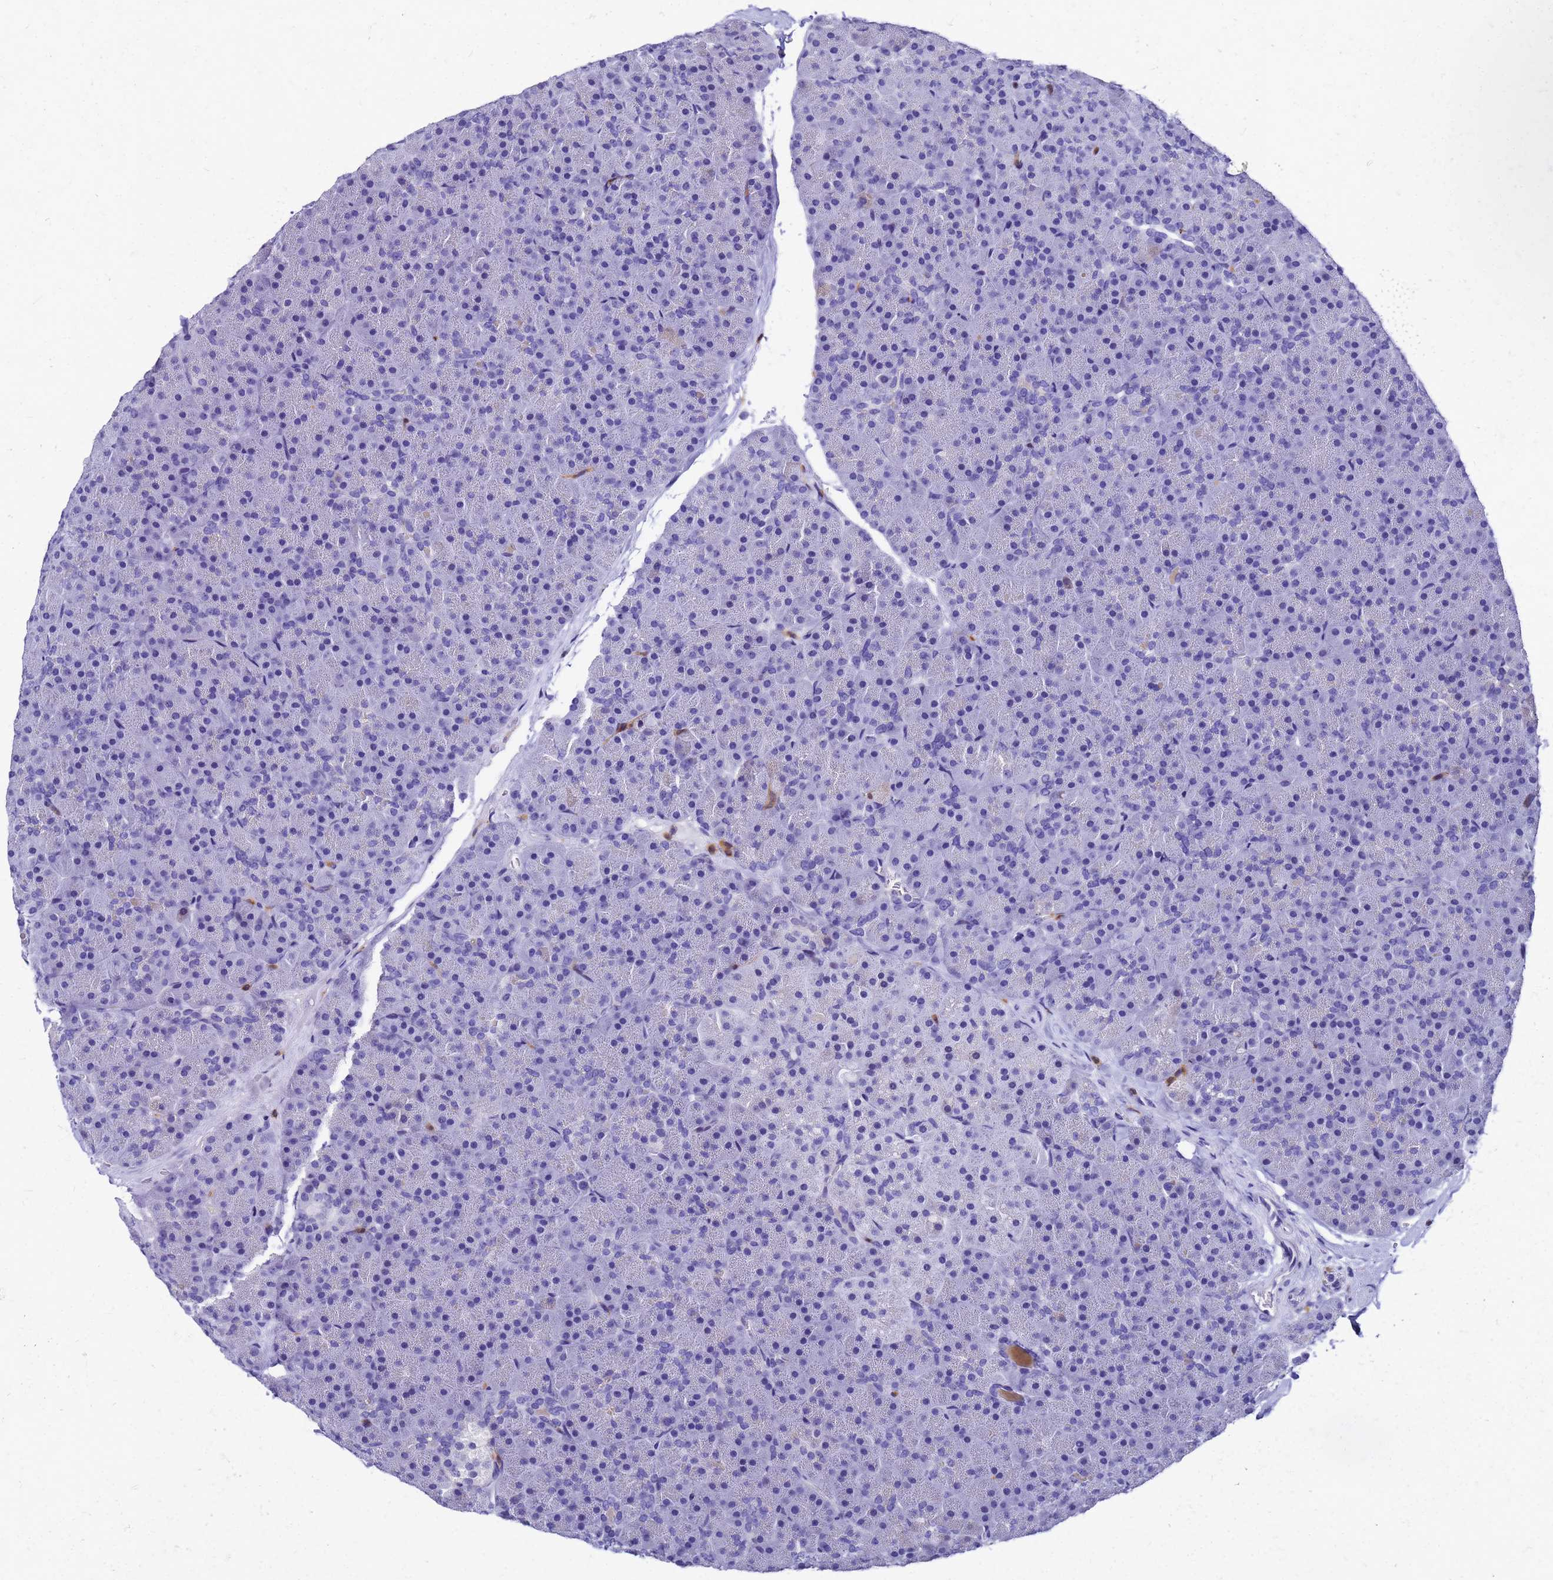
{"staining": {"intensity": "negative", "quantity": "none", "location": "none"}, "tissue": "pancreas", "cell_type": "Exocrine glandular cells", "image_type": "normal", "snomed": [{"axis": "morphology", "description": "Normal tissue, NOS"}, {"axis": "topography", "description": "Pancreas"}], "caption": "There is no significant positivity in exocrine glandular cells of pancreas. (DAB (3,3'-diaminobenzidine) immunohistochemistry (IHC) visualized using brightfield microscopy, high magnification).", "gene": "SMIM21", "patient": {"sex": "male", "age": 36}}